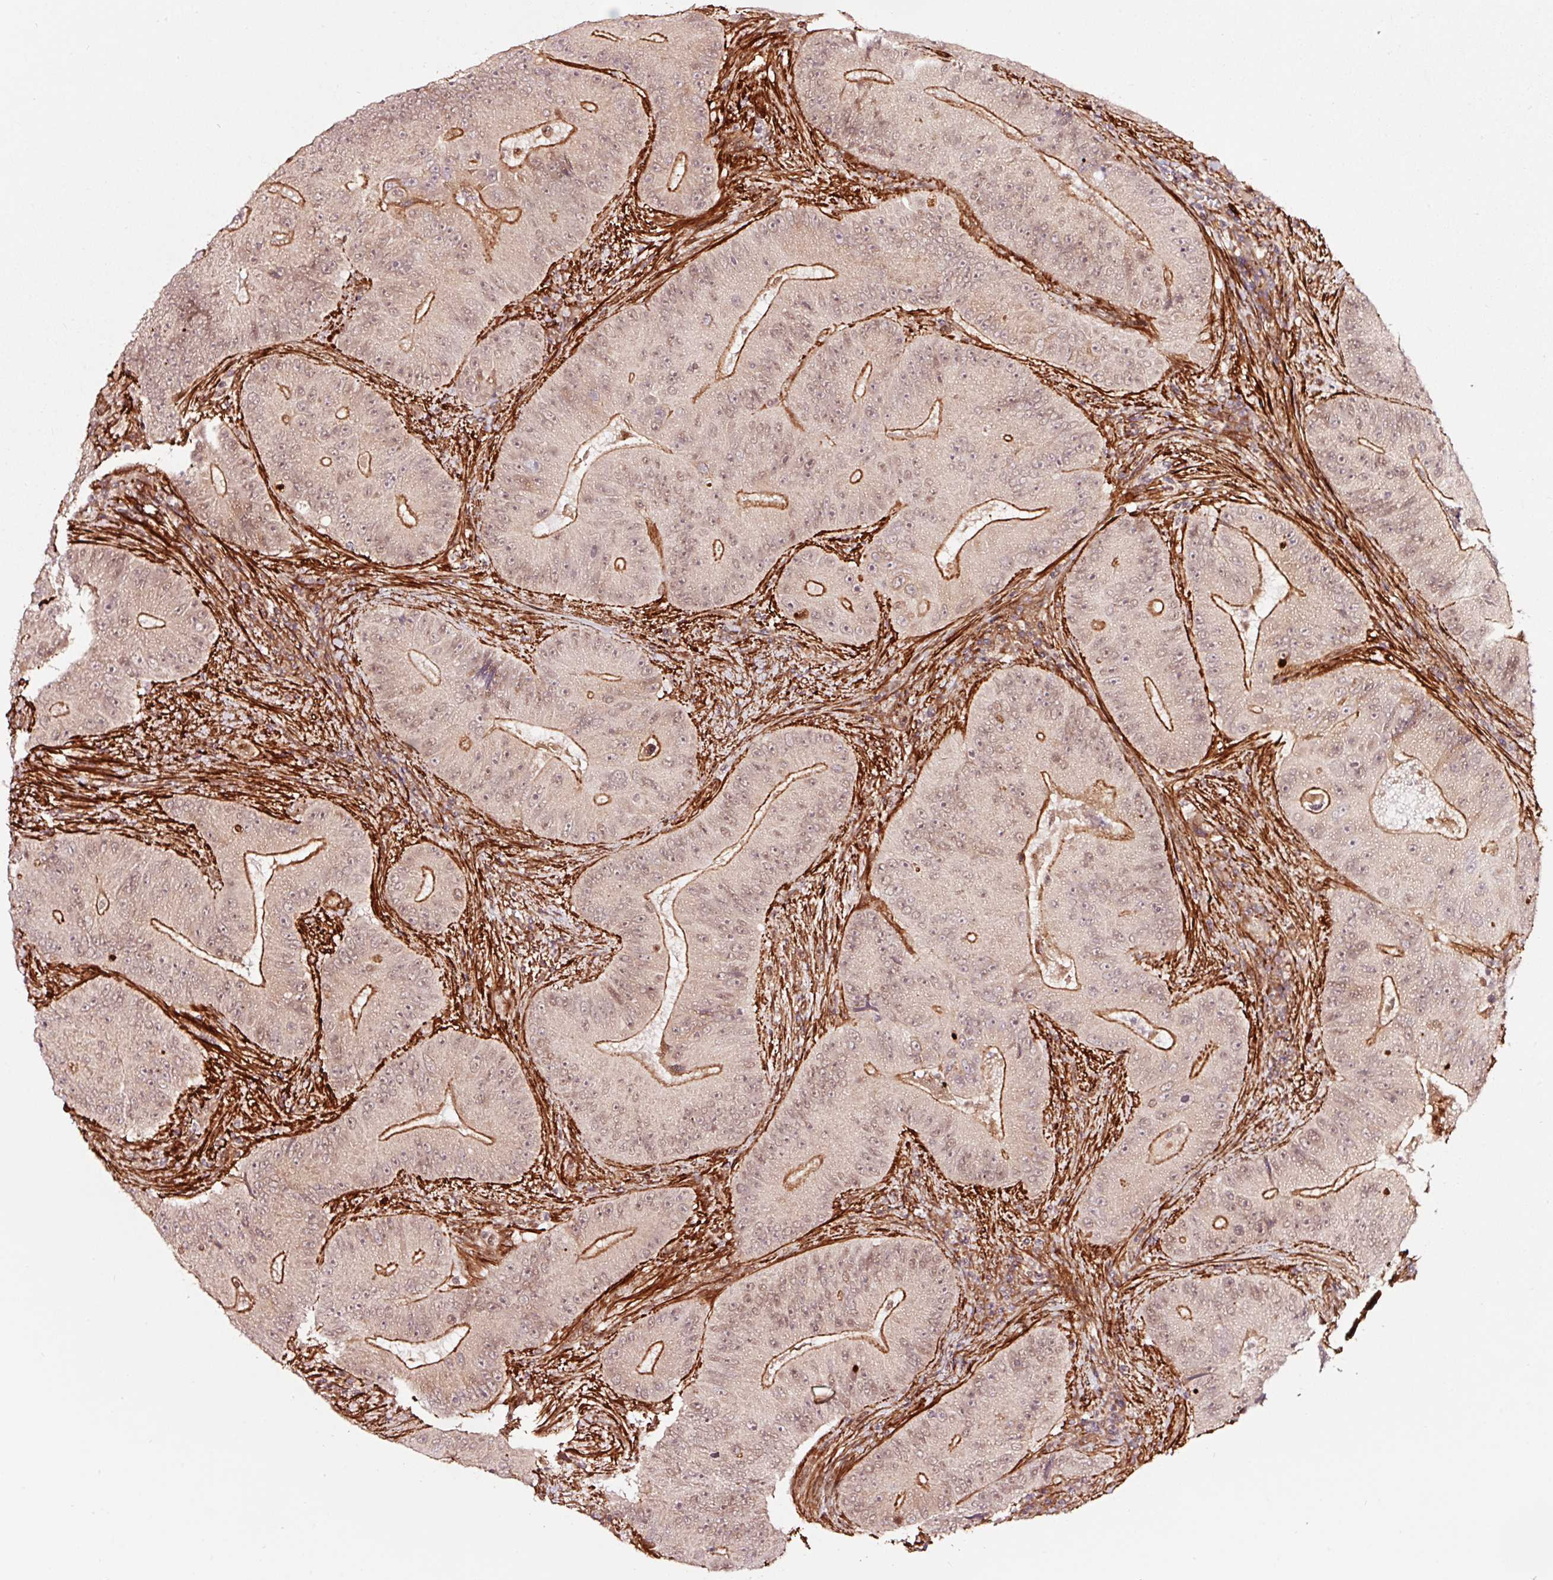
{"staining": {"intensity": "moderate", "quantity": "25%-75%", "location": "cytoplasmic/membranous,nuclear"}, "tissue": "colorectal cancer", "cell_type": "Tumor cells", "image_type": "cancer", "snomed": [{"axis": "morphology", "description": "Adenocarcinoma, NOS"}, {"axis": "topography", "description": "Colon"}], "caption": "An immunohistochemistry image of neoplastic tissue is shown. Protein staining in brown labels moderate cytoplasmic/membranous and nuclear positivity in adenocarcinoma (colorectal) within tumor cells.", "gene": "TPM1", "patient": {"sex": "female", "age": 86}}